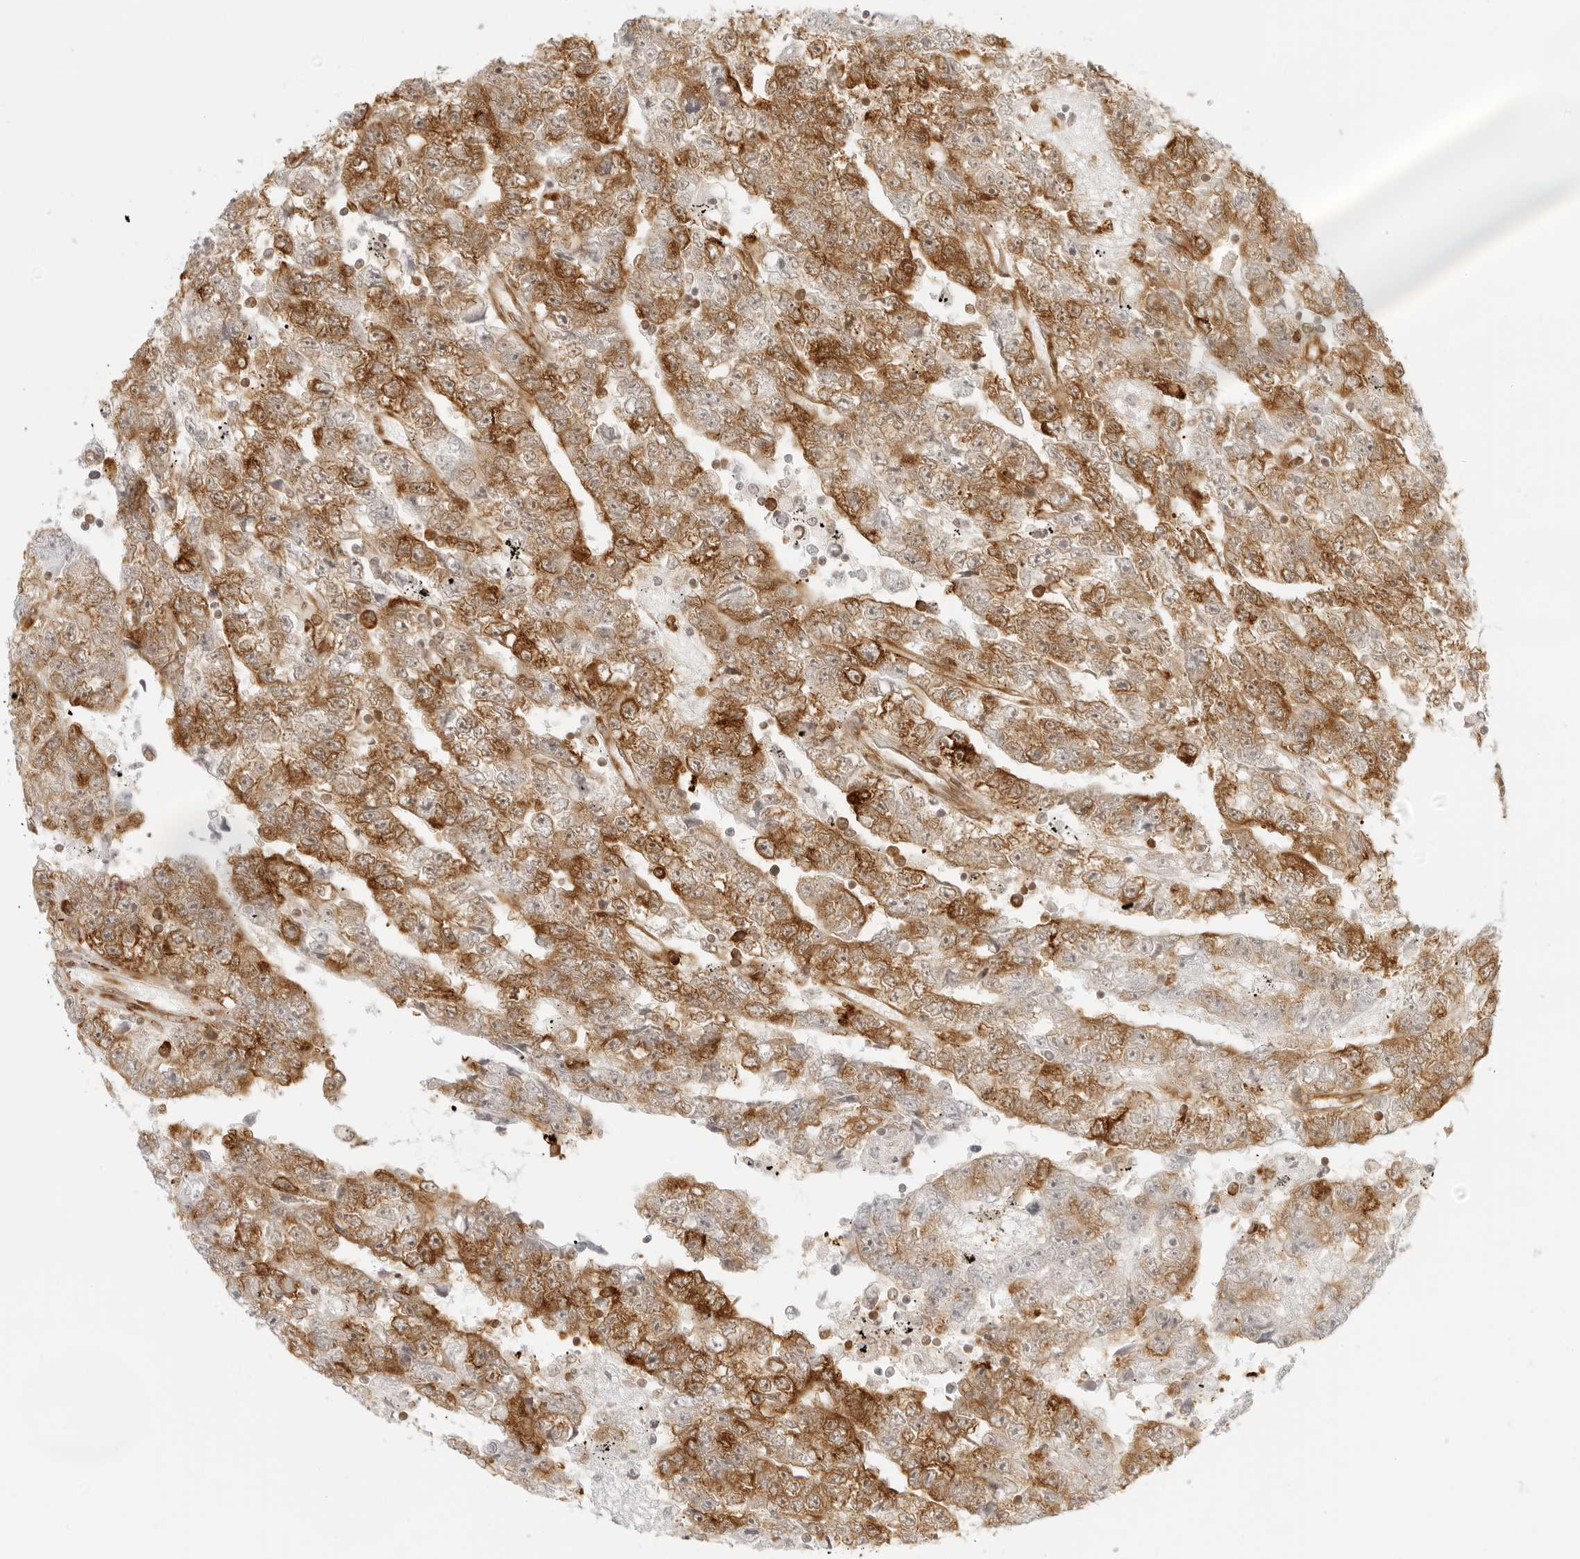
{"staining": {"intensity": "moderate", "quantity": ">75%", "location": "cytoplasmic/membranous"}, "tissue": "testis cancer", "cell_type": "Tumor cells", "image_type": "cancer", "snomed": [{"axis": "morphology", "description": "Carcinoma, Embryonal, NOS"}, {"axis": "topography", "description": "Testis"}], "caption": "An image of human testis cancer stained for a protein exhibits moderate cytoplasmic/membranous brown staining in tumor cells.", "gene": "EIF4G1", "patient": {"sex": "male", "age": 25}}